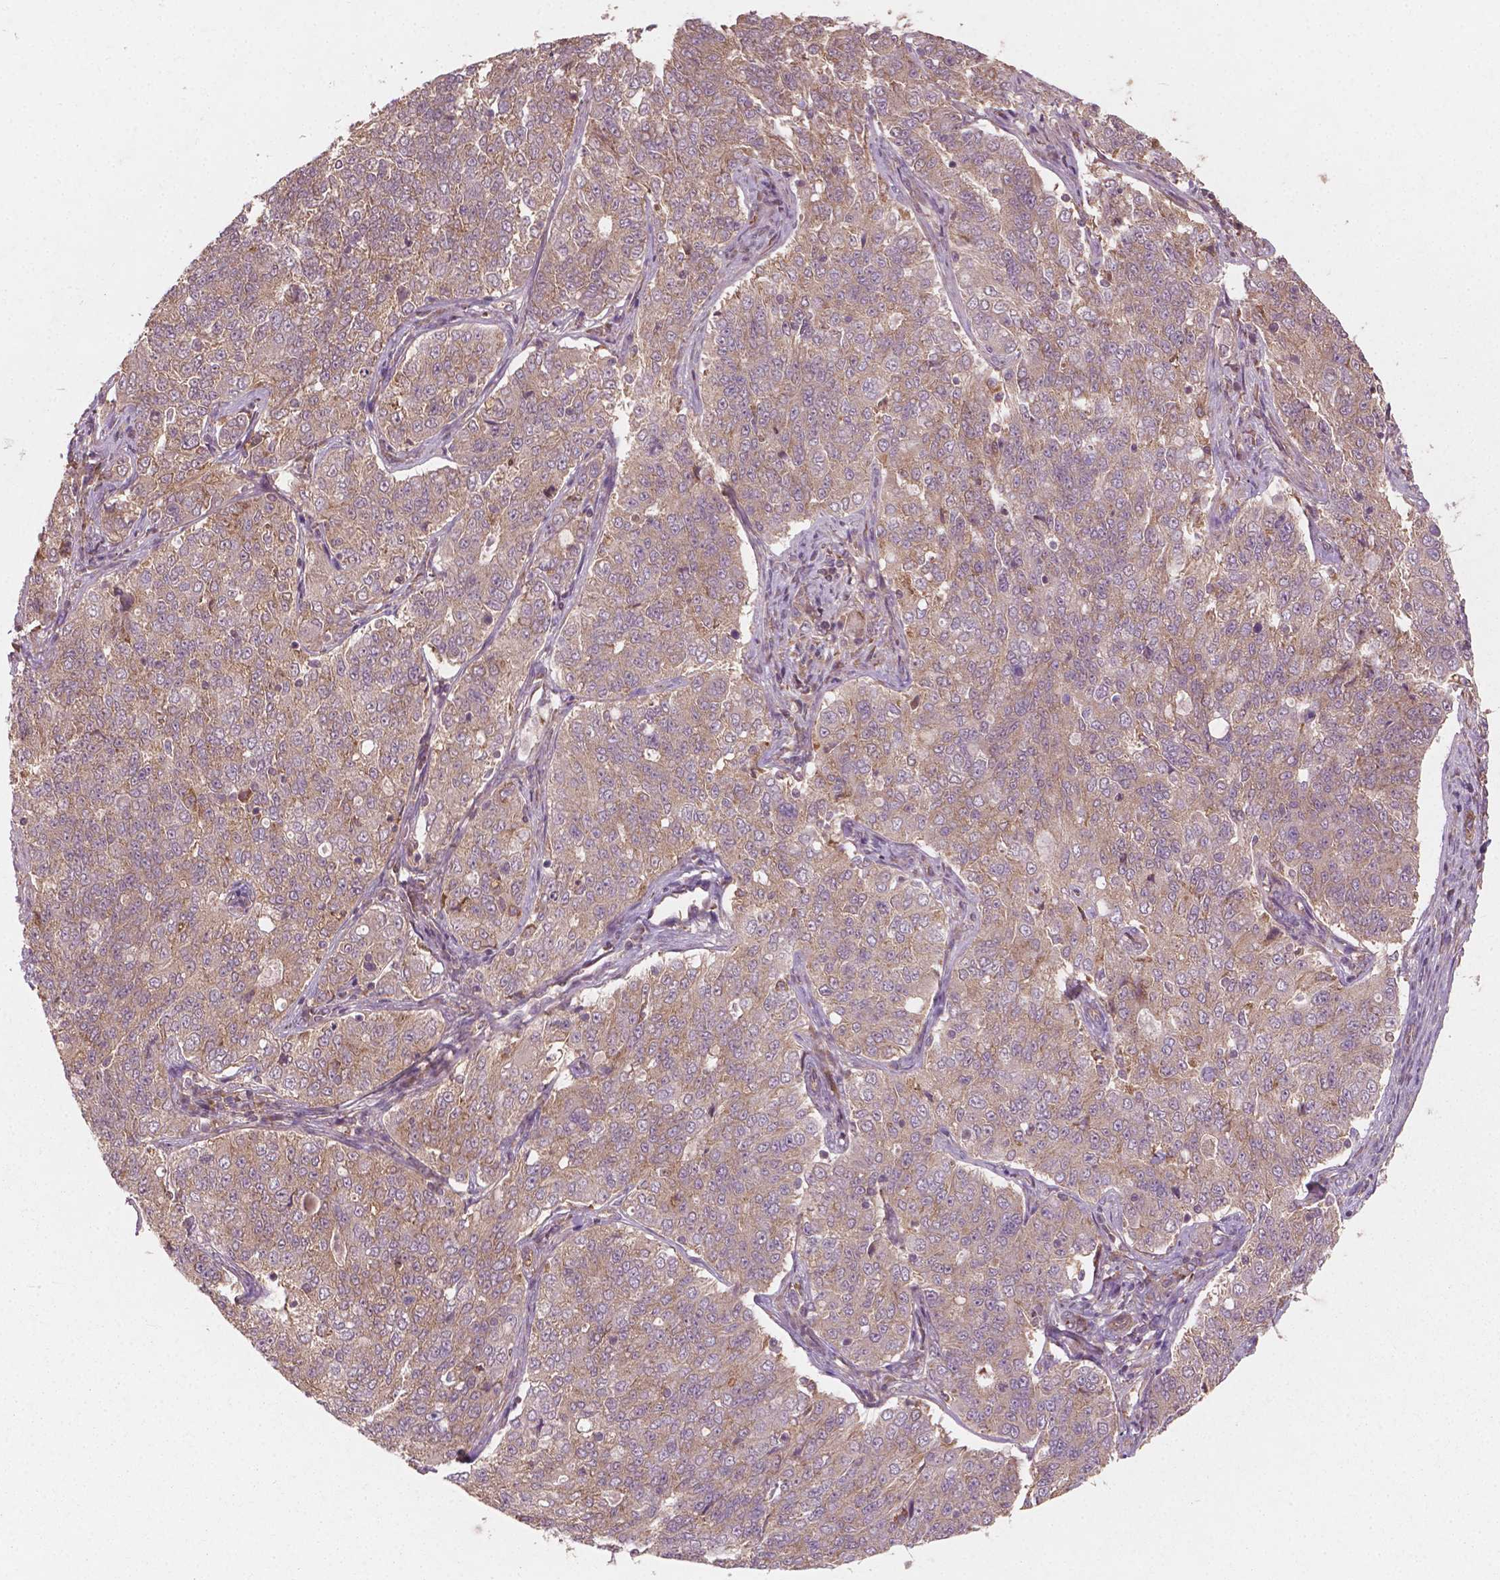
{"staining": {"intensity": "weak", "quantity": ">75%", "location": "cytoplasmic/membranous"}, "tissue": "endometrial cancer", "cell_type": "Tumor cells", "image_type": "cancer", "snomed": [{"axis": "morphology", "description": "Adenocarcinoma, NOS"}, {"axis": "topography", "description": "Endometrium"}], "caption": "Protein staining shows weak cytoplasmic/membranous expression in about >75% of tumor cells in endometrial cancer (adenocarcinoma).", "gene": "CYFIP2", "patient": {"sex": "female", "age": 43}}